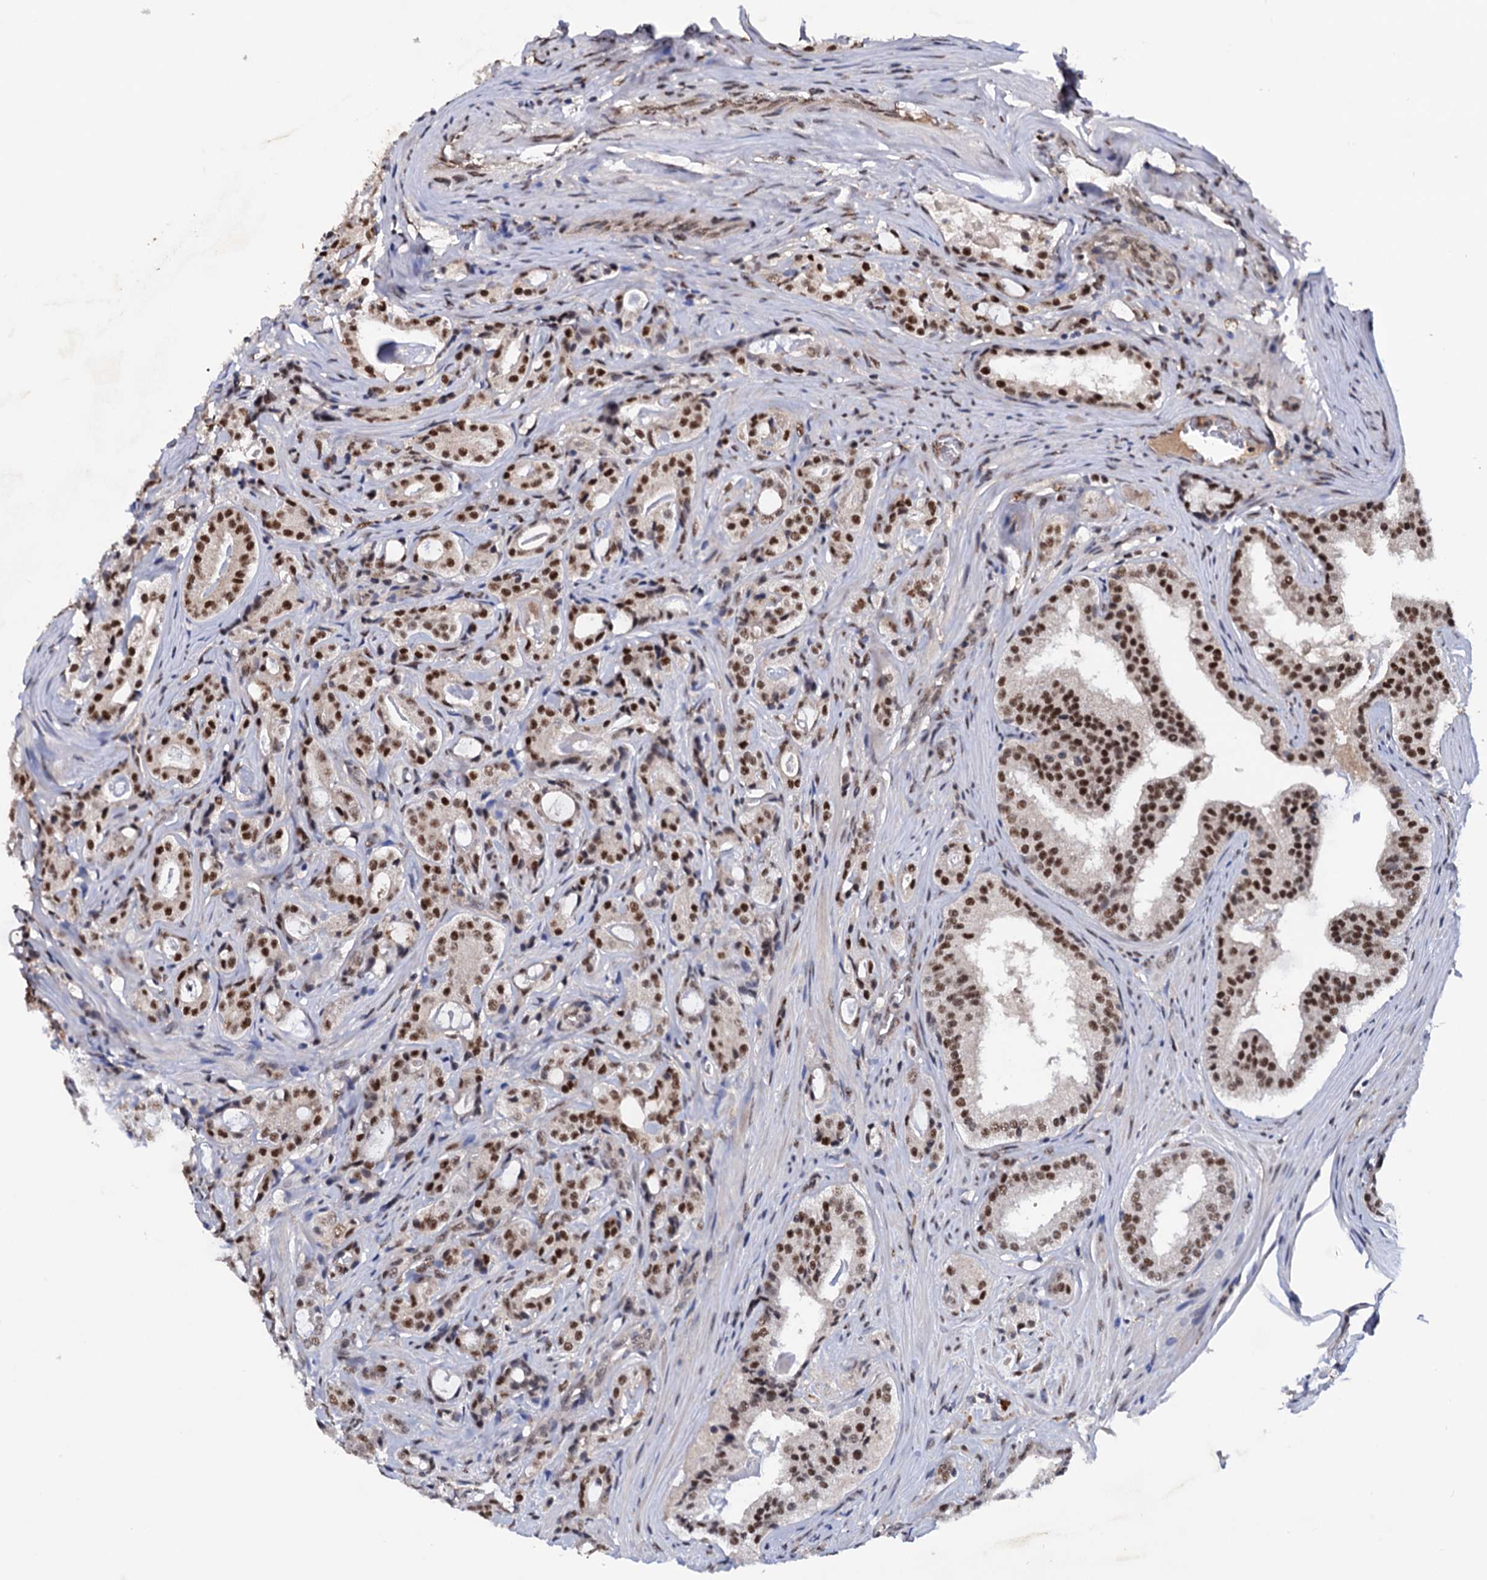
{"staining": {"intensity": "moderate", "quantity": ">75%", "location": "nuclear"}, "tissue": "prostate cancer", "cell_type": "Tumor cells", "image_type": "cancer", "snomed": [{"axis": "morphology", "description": "Adenocarcinoma, High grade"}, {"axis": "topography", "description": "Prostate"}], "caption": "Immunohistochemistry of prostate cancer (adenocarcinoma (high-grade)) reveals medium levels of moderate nuclear positivity in about >75% of tumor cells.", "gene": "TBC1D12", "patient": {"sex": "male", "age": 63}}